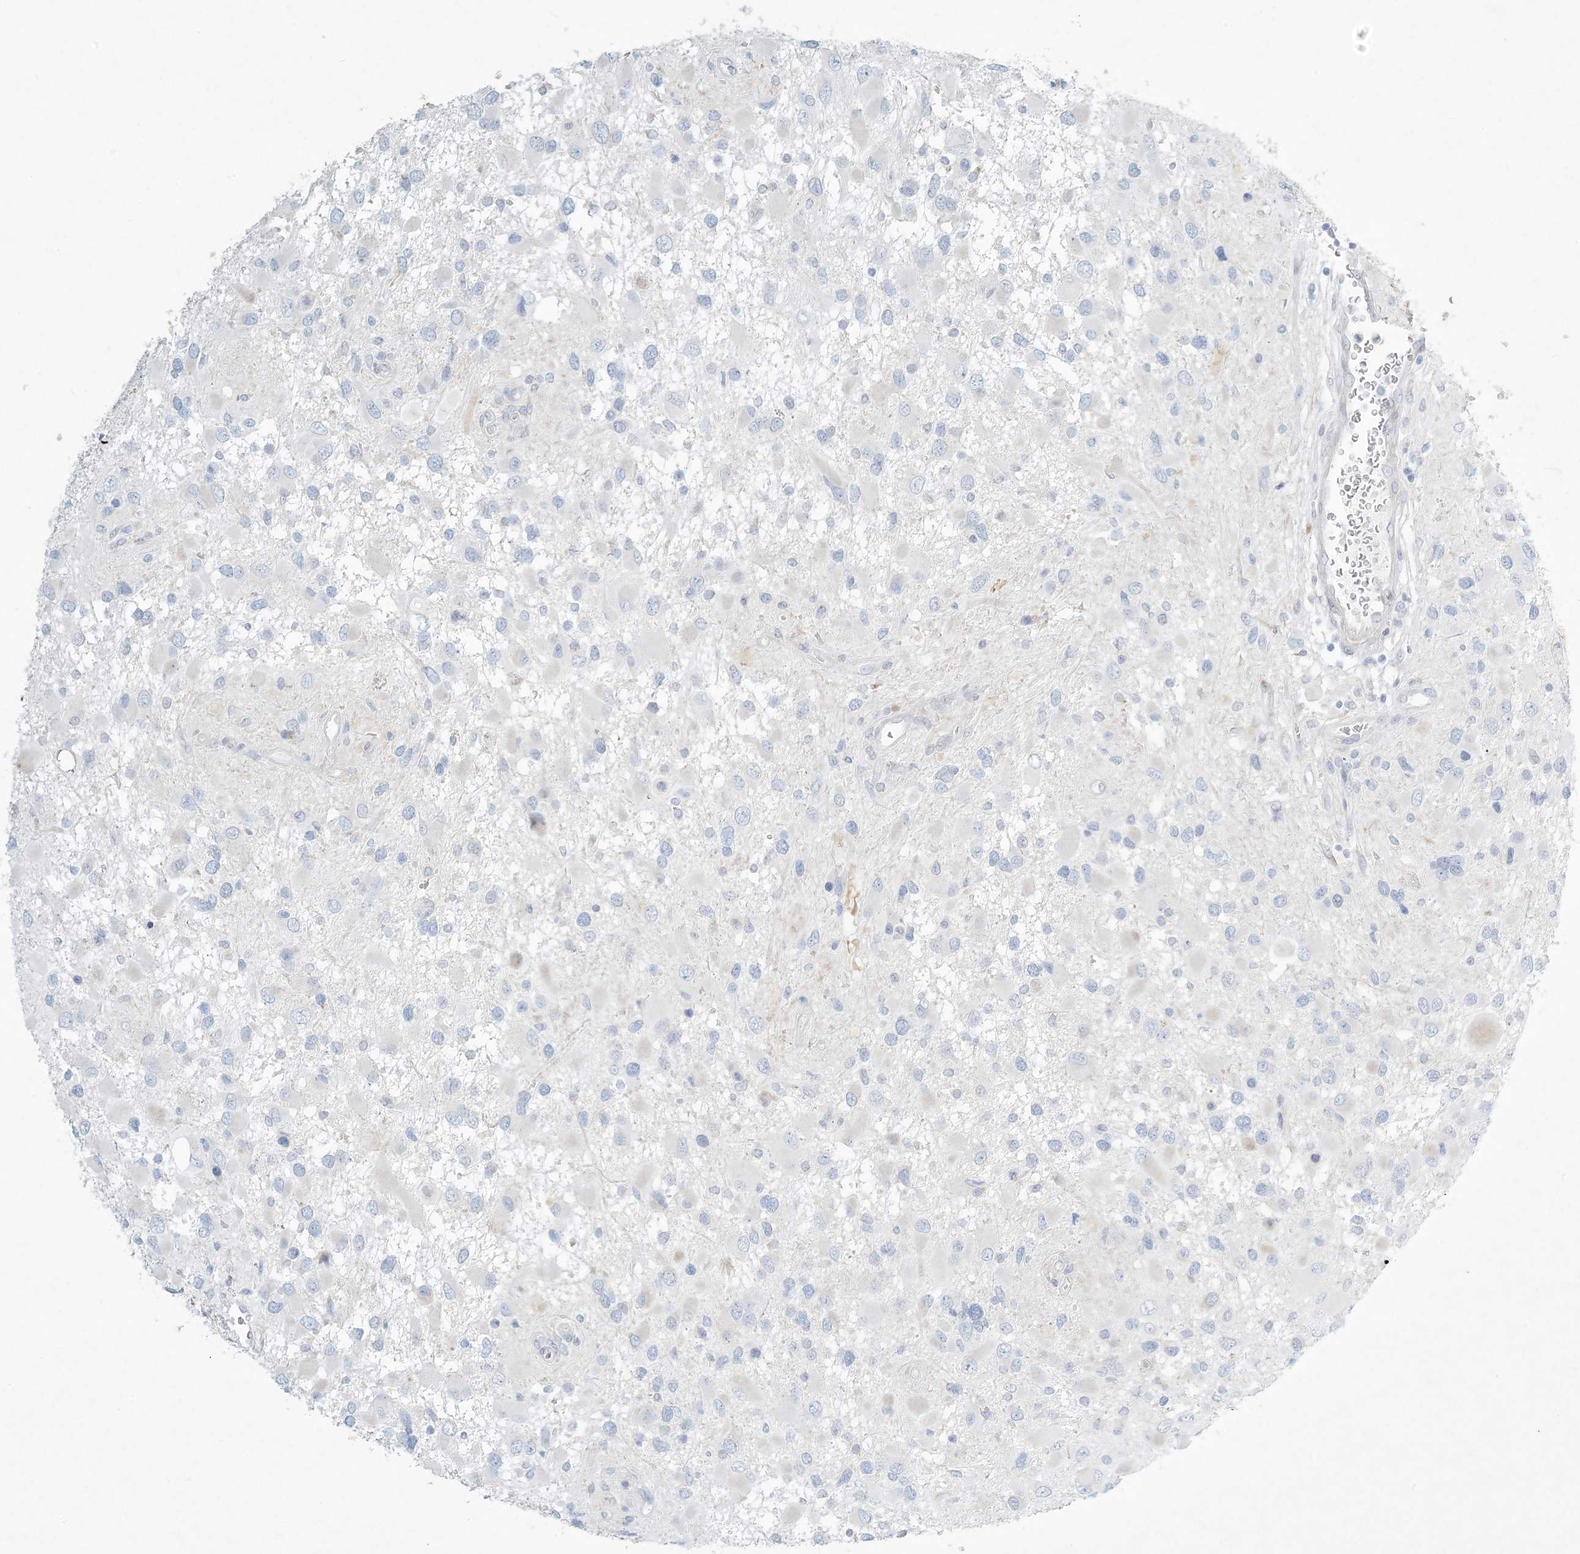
{"staining": {"intensity": "negative", "quantity": "none", "location": "none"}, "tissue": "glioma", "cell_type": "Tumor cells", "image_type": "cancer", "snomed": [{"axis": "morphology", "description": "Glioma, malignant, High grade"}, {"axis": "topography", "description": "Brain"}], "caption": "Histopathology image shows no protein staining in tumor cells of high-grade glioma (malignant) tissue.", "gene": "ZNF385D", "patient": {"sex": "male", "age": 53}}